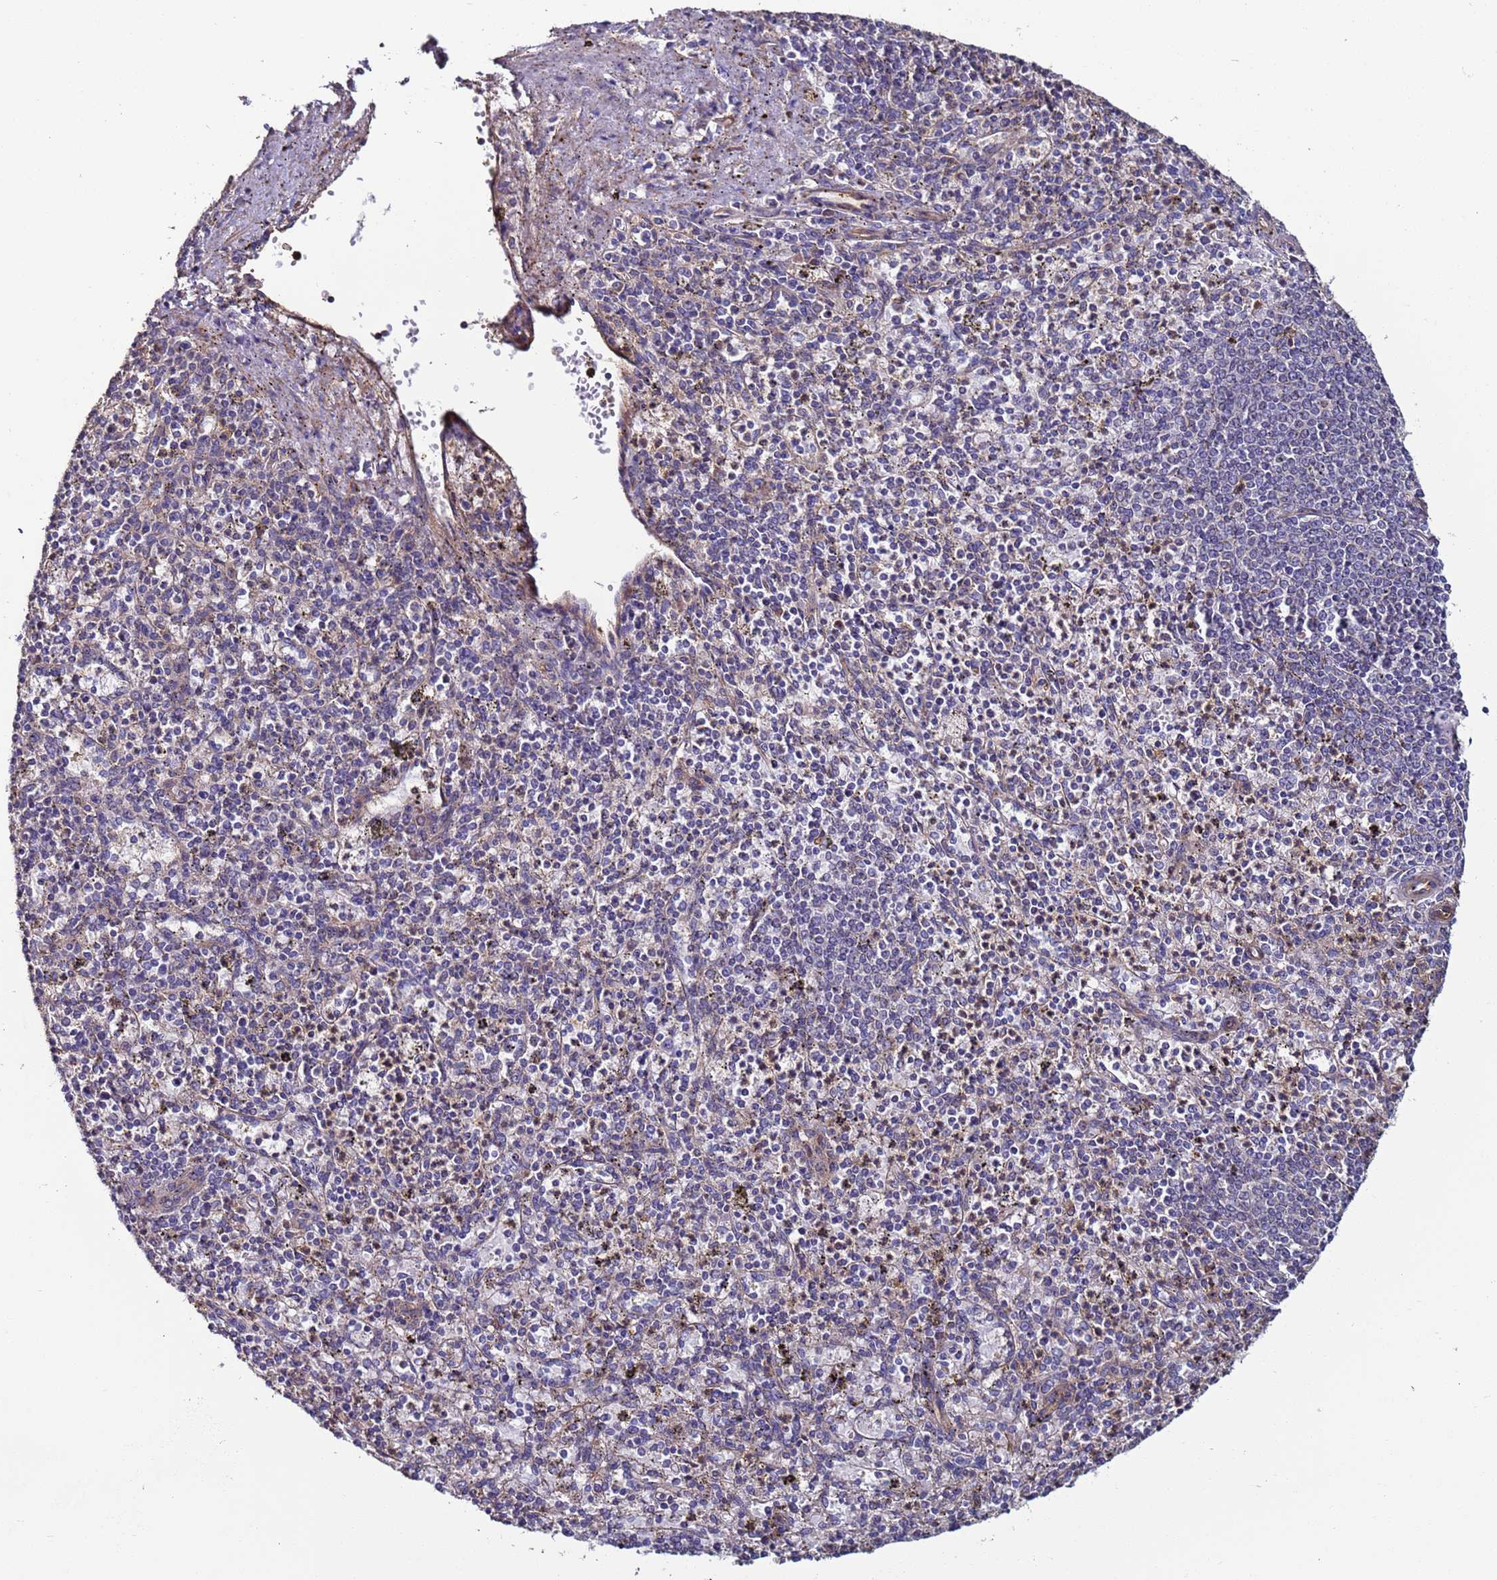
{"staining": {"intensity": "negative", "quantity": "none", "location": "none"}, "tissue": "spleen", "cell_type": "Cells in red pulp", "image_type": "normal", "snomed": [{"axis": "morphology", "description": "Normal tissue, NOS"}, {"axis": "topography", "description": "Spleen"}], "caption": "Immunohistochemistry (IHC) micrograph of benign human spleen stained for a protein (brown), which shows no expression in cells in red pulp.", "gene": "ZBTB39", "patient": {"sex": "male", "age": 72}}